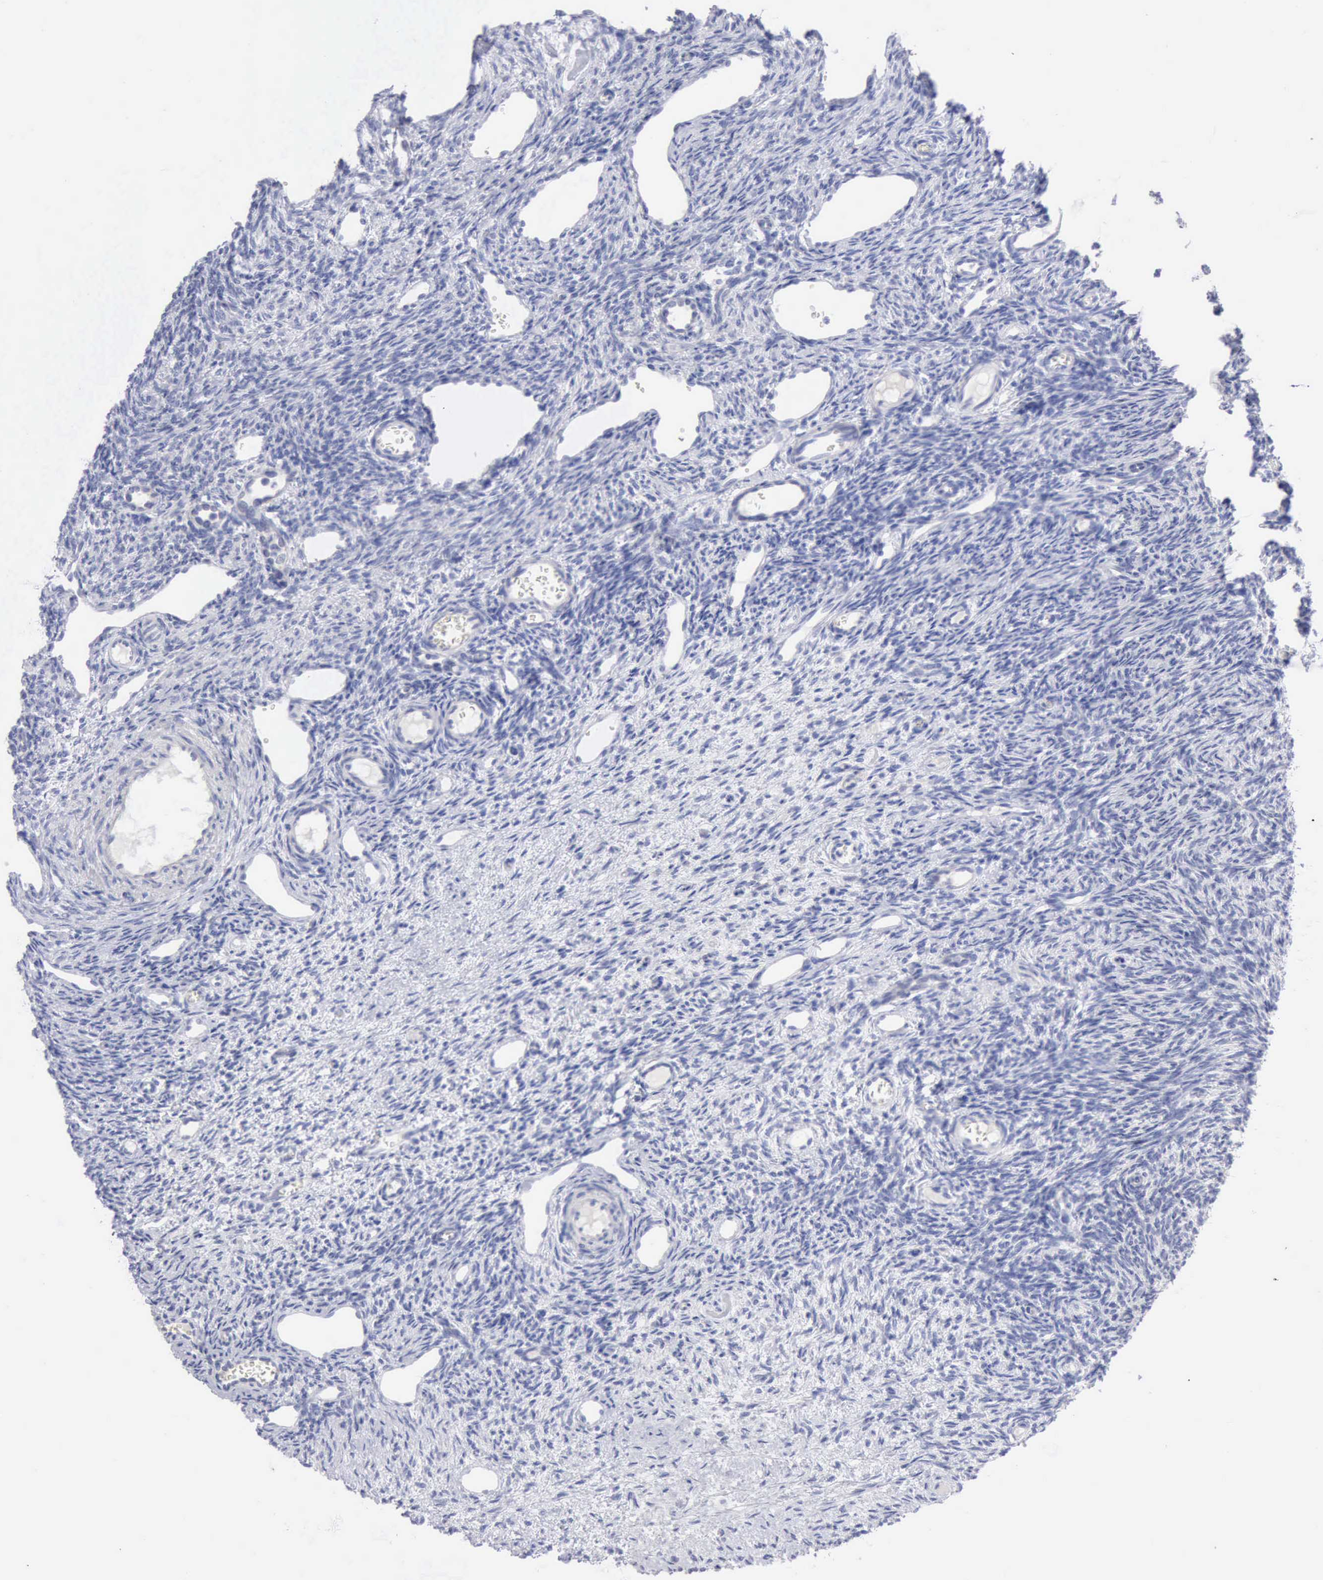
{"staining": {"intensity": "weak", "quantity": "25%-75%", "location": "cytoplasmic/membranous"}, "tissue": "ovary", "cell_type": "Follicle cells", "image_type": "normal", "snomed": [{"axis": "morphology", "description": "Normal tissue, NOS"}, {"axis": "topography", "description": "Ovary"}], "caption": "The histopathology image demonstrates staining of normal ovary, revealing weak cytoplasmic/membranous protein staining (brown color) within follicle cells.", "gene": "ANGEL1", "patient": {"sex": "female", "age": 33}}